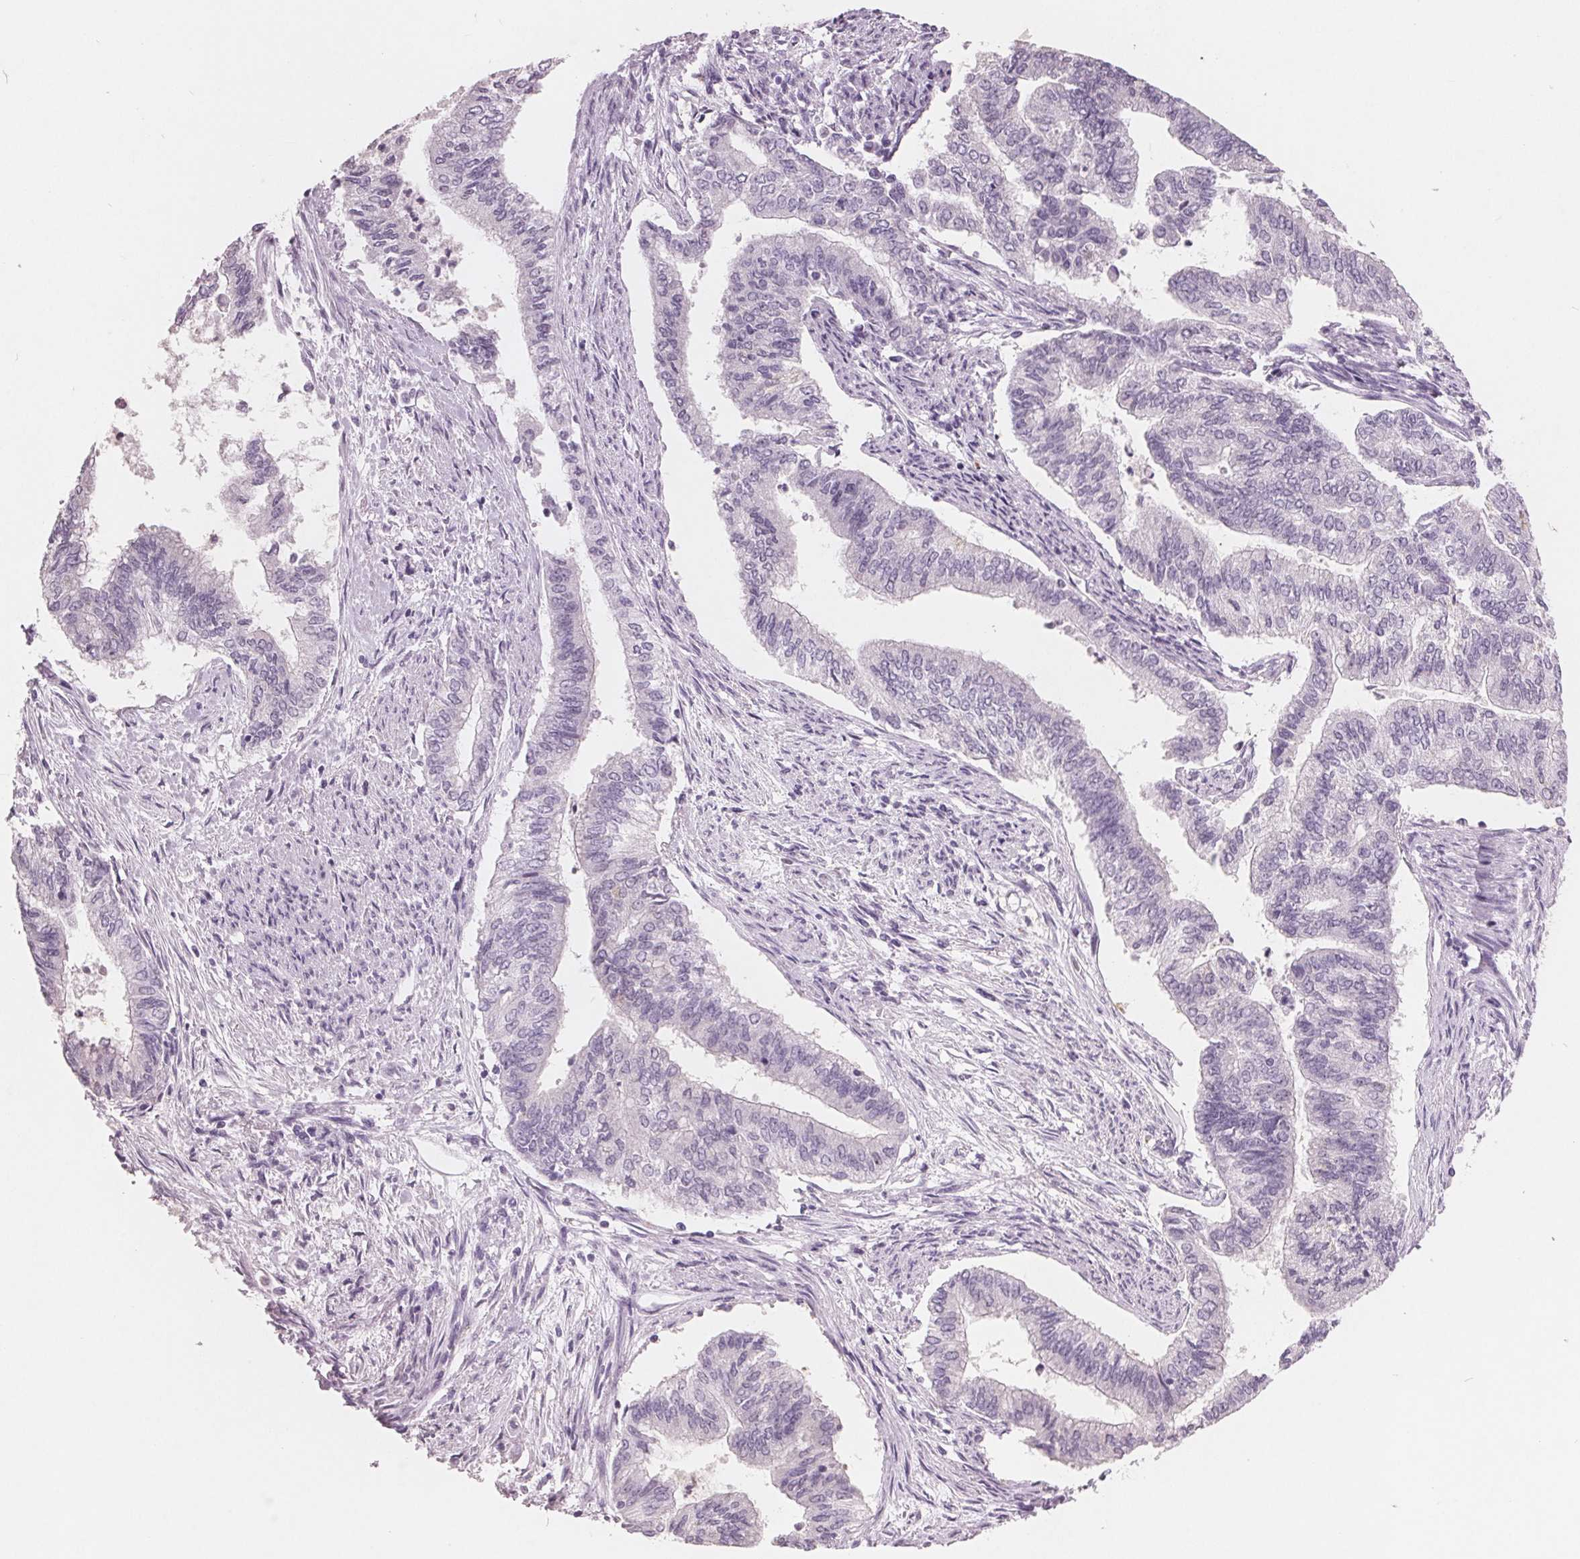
{"staining": {"intensity": "negative", "quantity": "none", "location": "none"}, "tissue": "endometrial cancer", "cell_type": "Tumor cells", "image_type": "cancer", "snomed": [{"axis": "morphology", "description": "Adenocarcinoma, NOS"}, {"axis": "topography", "description": "Endometrium"}], "caption": "This is an immunohistochemistry (IHC) histopathology image of endometrial cancer. There is no staining in tumor cells.", "gene": "PTPN14", "patient": {"sex": "female", "age": 65}}